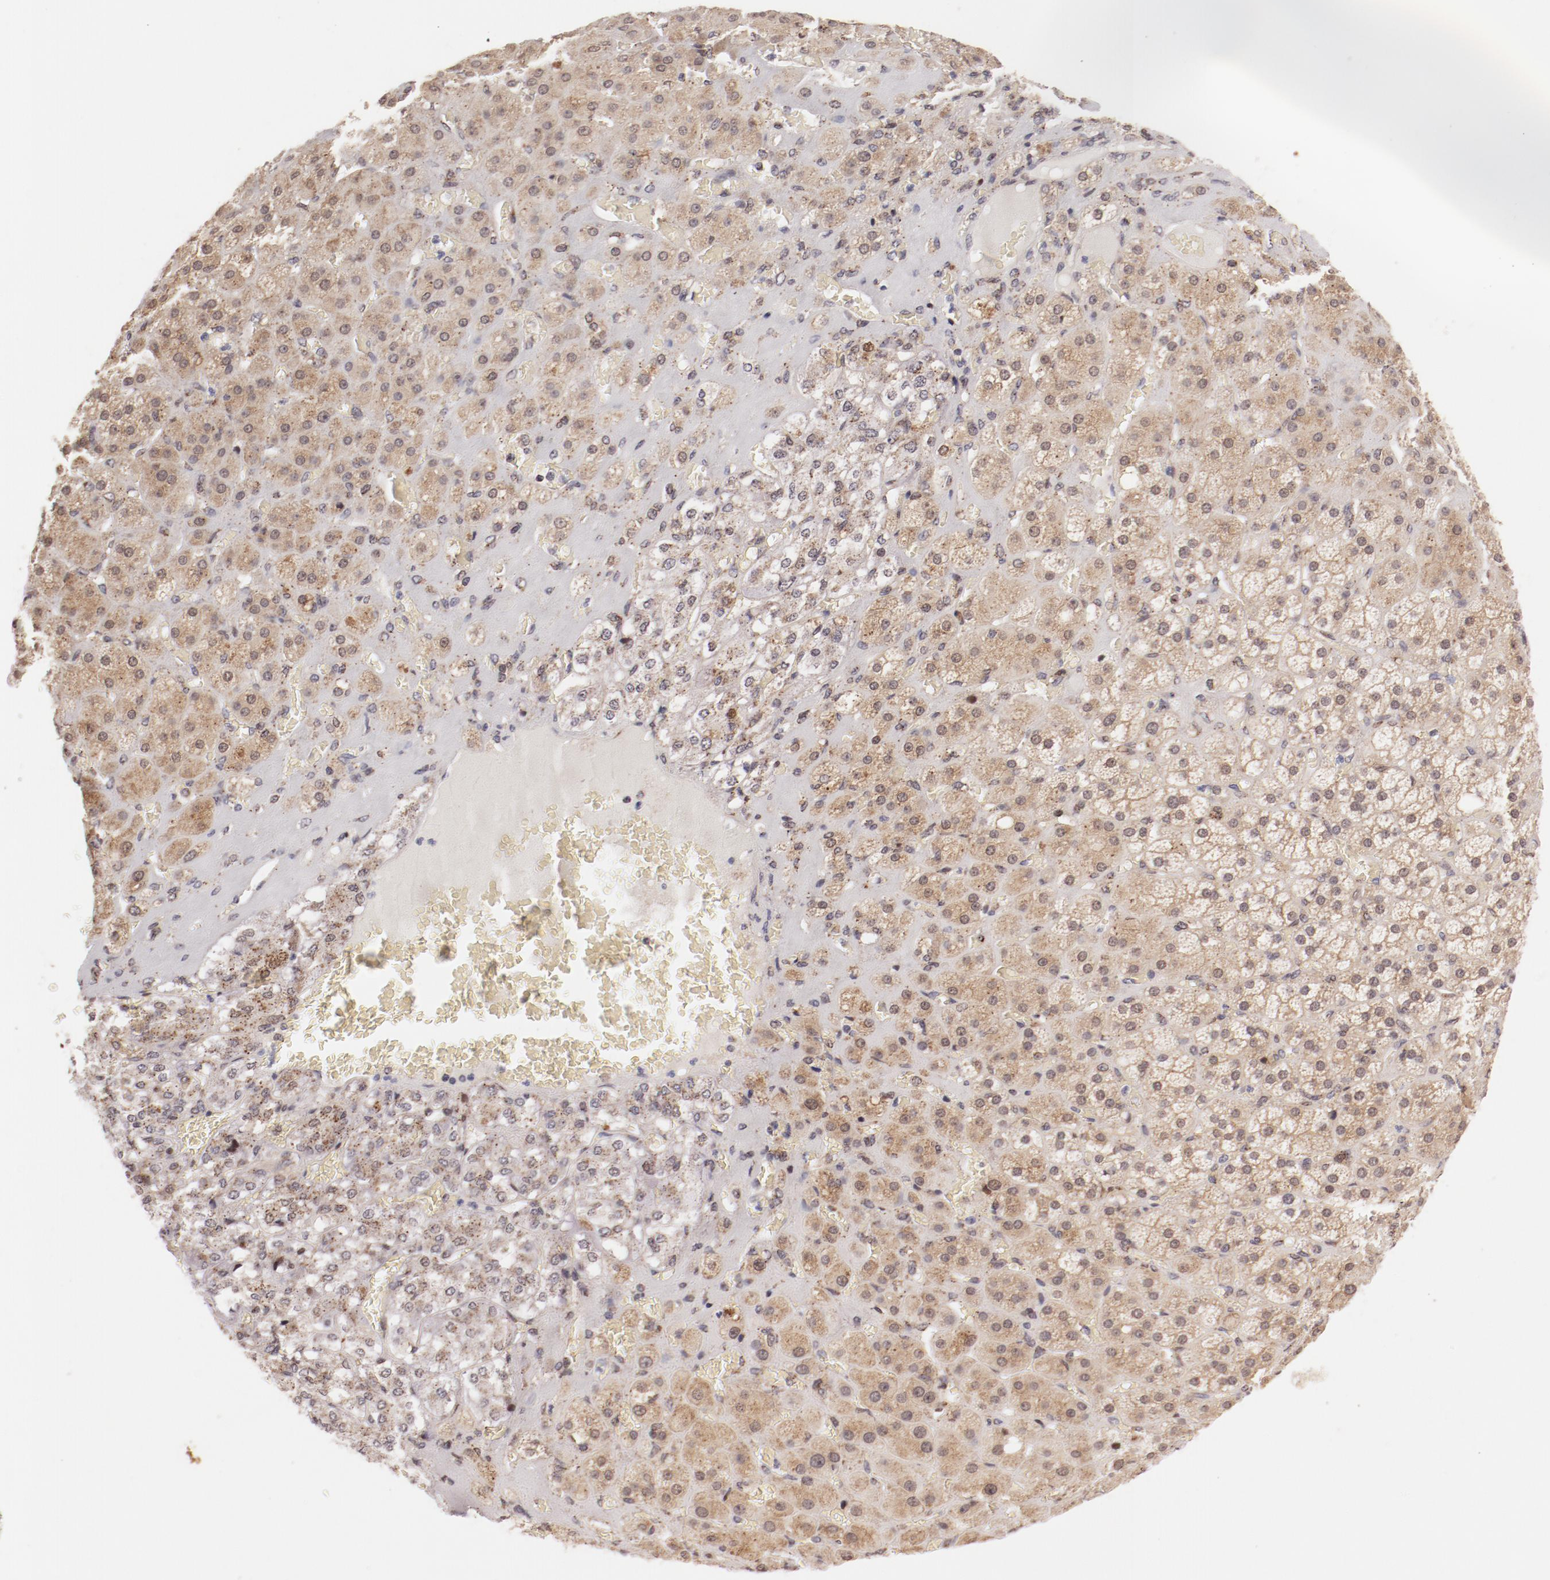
{"staining": {"intensity": "weak", "quantity": "25%-75%", "location": "cytoplasmic/membranous"}, "tissue": "adrenal gland", "cell_type": "Glandular cells", "image_type": "normal", "snomed": [{"axis": "morphology", "description": "Normal tissue, NOS"}, {"axis": "topography", "description": "Adrenal gland"}], "caption": "A high-resolution photomicrograph shows immunohistochemistry staining of unremarkable adrenal gland, which reveals weak cytoplasmic/membranous staining in about 25%-75% of glandular cells.", "gene": "RPL12", "patient": {"sex": "female", "age": 71}}